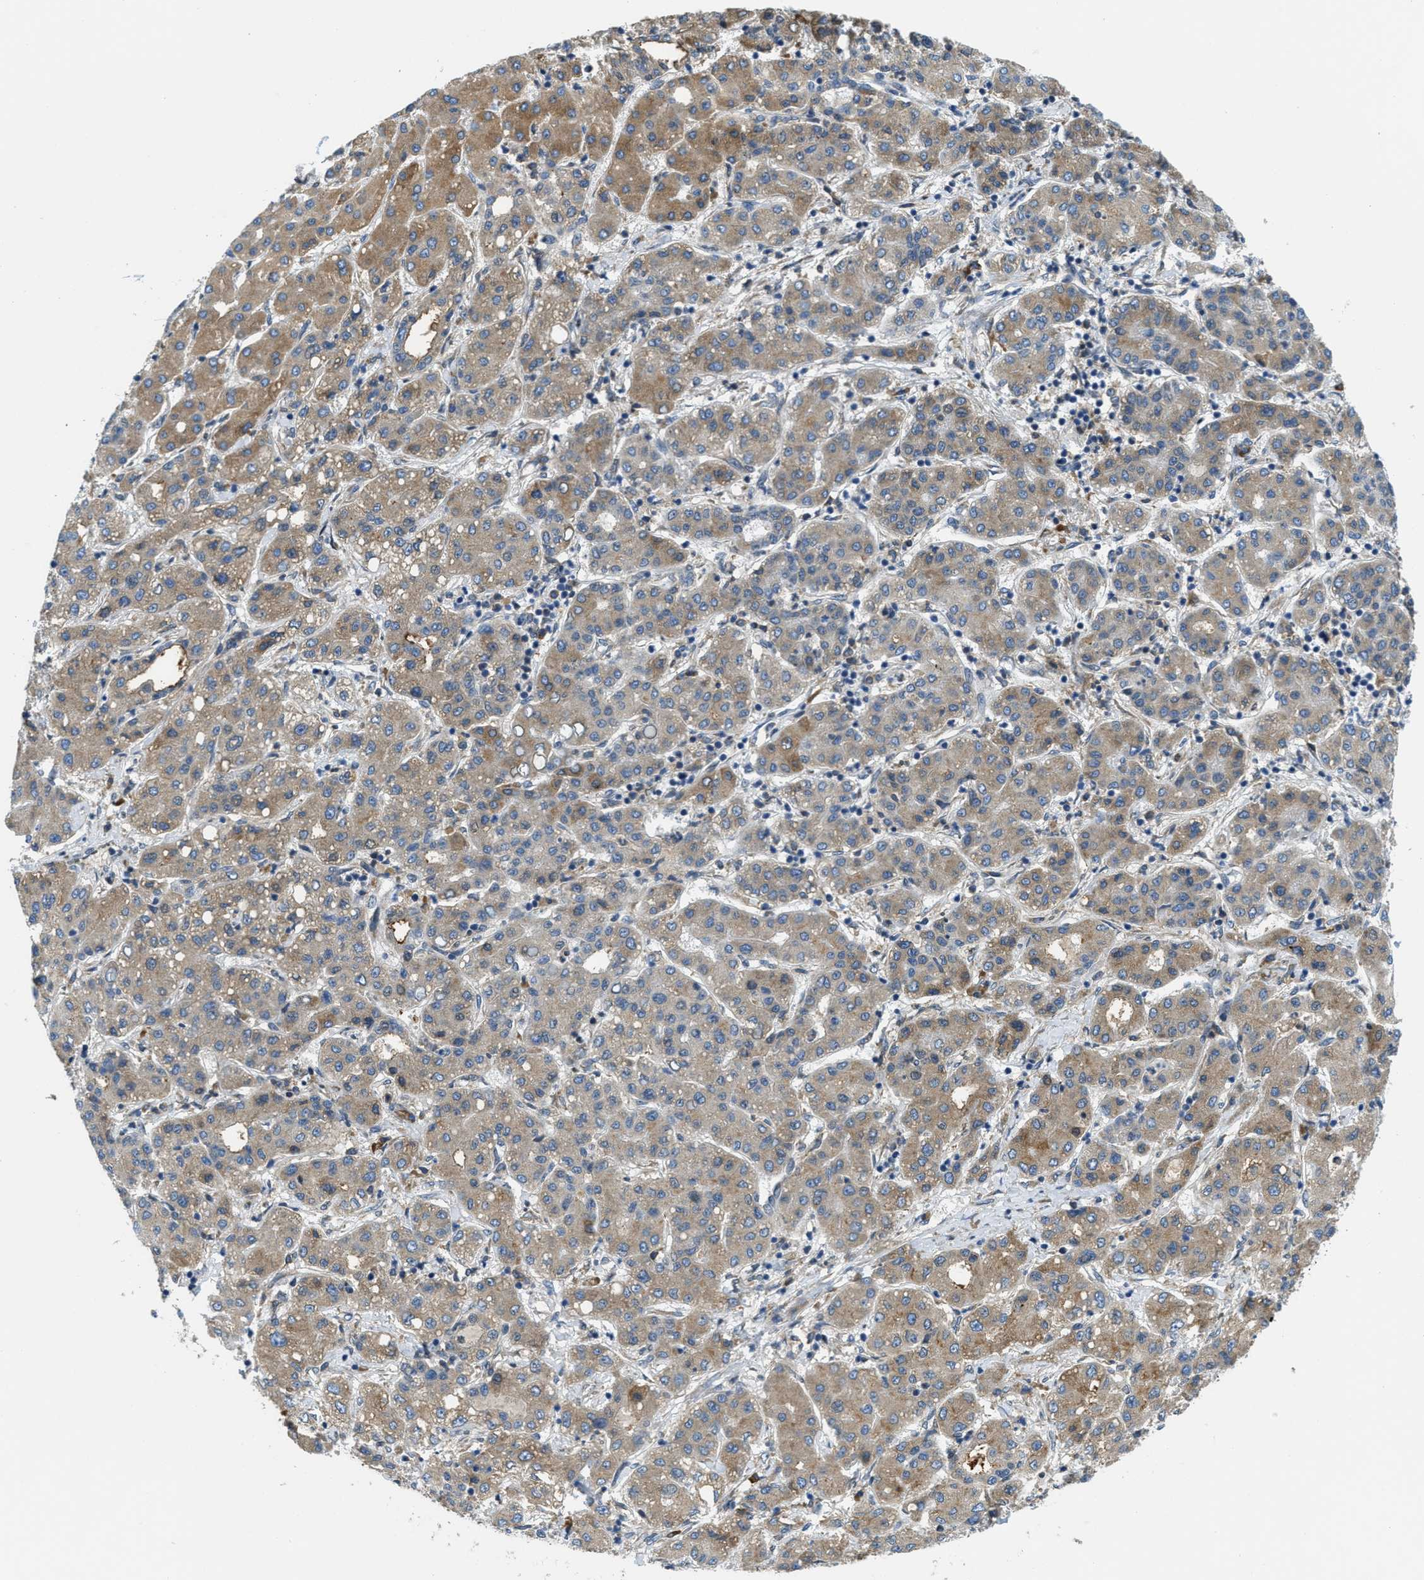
{"staining": {"intensity": "moderate", "quantity": ">75%", "location": "cytoplasmic/membranous"}, "tissue": "liver cancer", "cell_type": "Tumor cells", "image_type": "cancer", "snomed": [{"axis": "morphology", "description": "Carcinoma, Hepatocellular, NOS"}, {"axis": "topography", "description": "Liver"}], "caption": "Human liver cancer (hepatocellular carcinoma) stained with a protein marker exhibits moderate staining in tumor cells.", "gene": "MPDU1", "patient": {"sex": "male", "age": 65}}